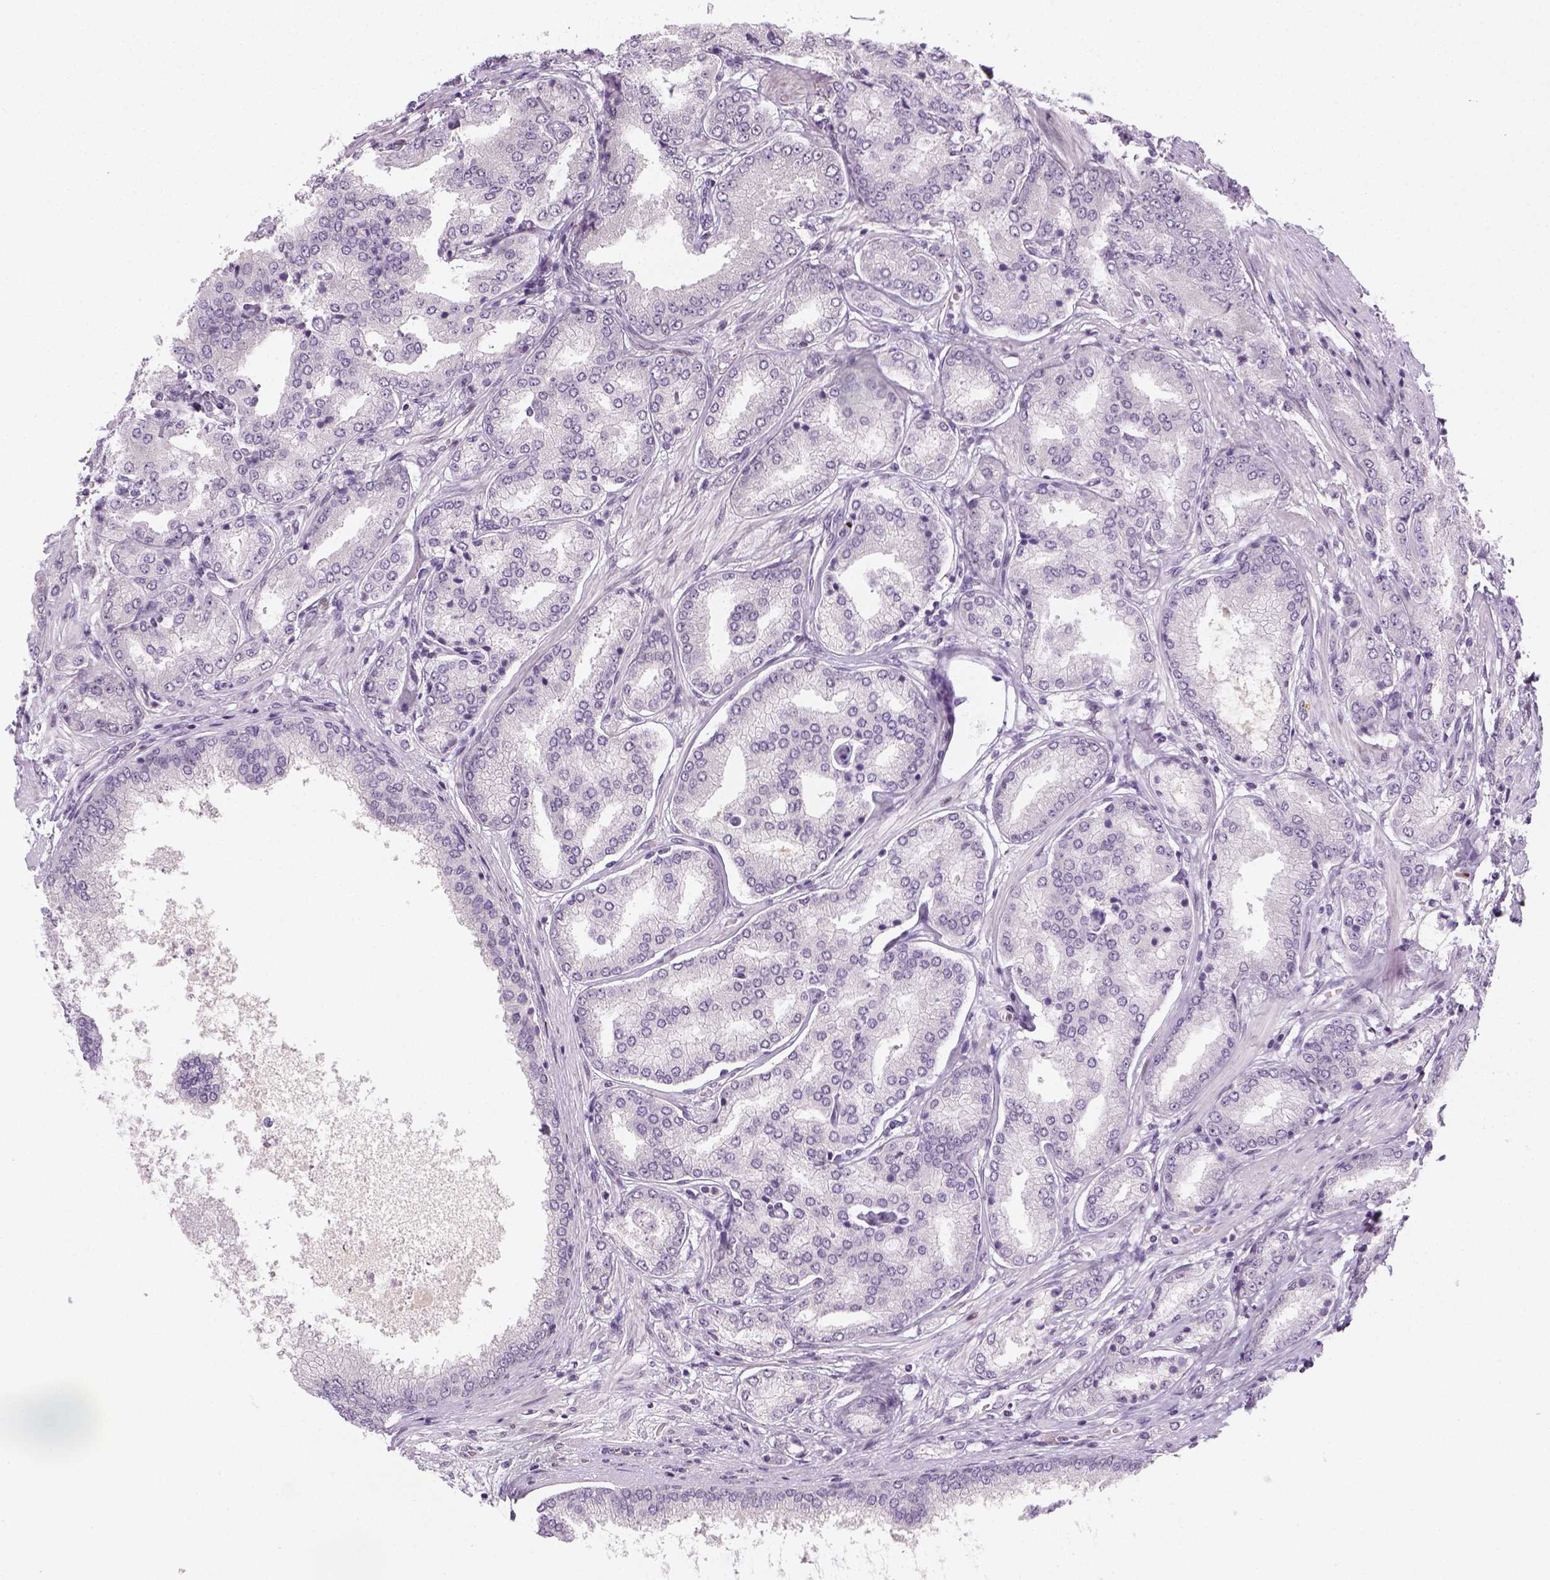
{"staining": {"intensity": "negative", "quantity": "none", "location": "none"}, "tissue": "prostate cancer", "cell_type": "Tumor cells", "image_type": "cancer", "snomed": [{"axis": "morphology", "description": "Adenocarcinoma, NOS"}, {"axis": "topography", "description": "Prostate"}], "caption": "Immunohistochemistry (IHC) micrograph of neoplastic tissue: adenocarcinoma (prostate) stained with DAB (3,3'-diaminobenzidine) shows no significant protein expression in tumor cells.", "gene": "MAGEB3", "patient": {"sex": "male", "age": 63}}